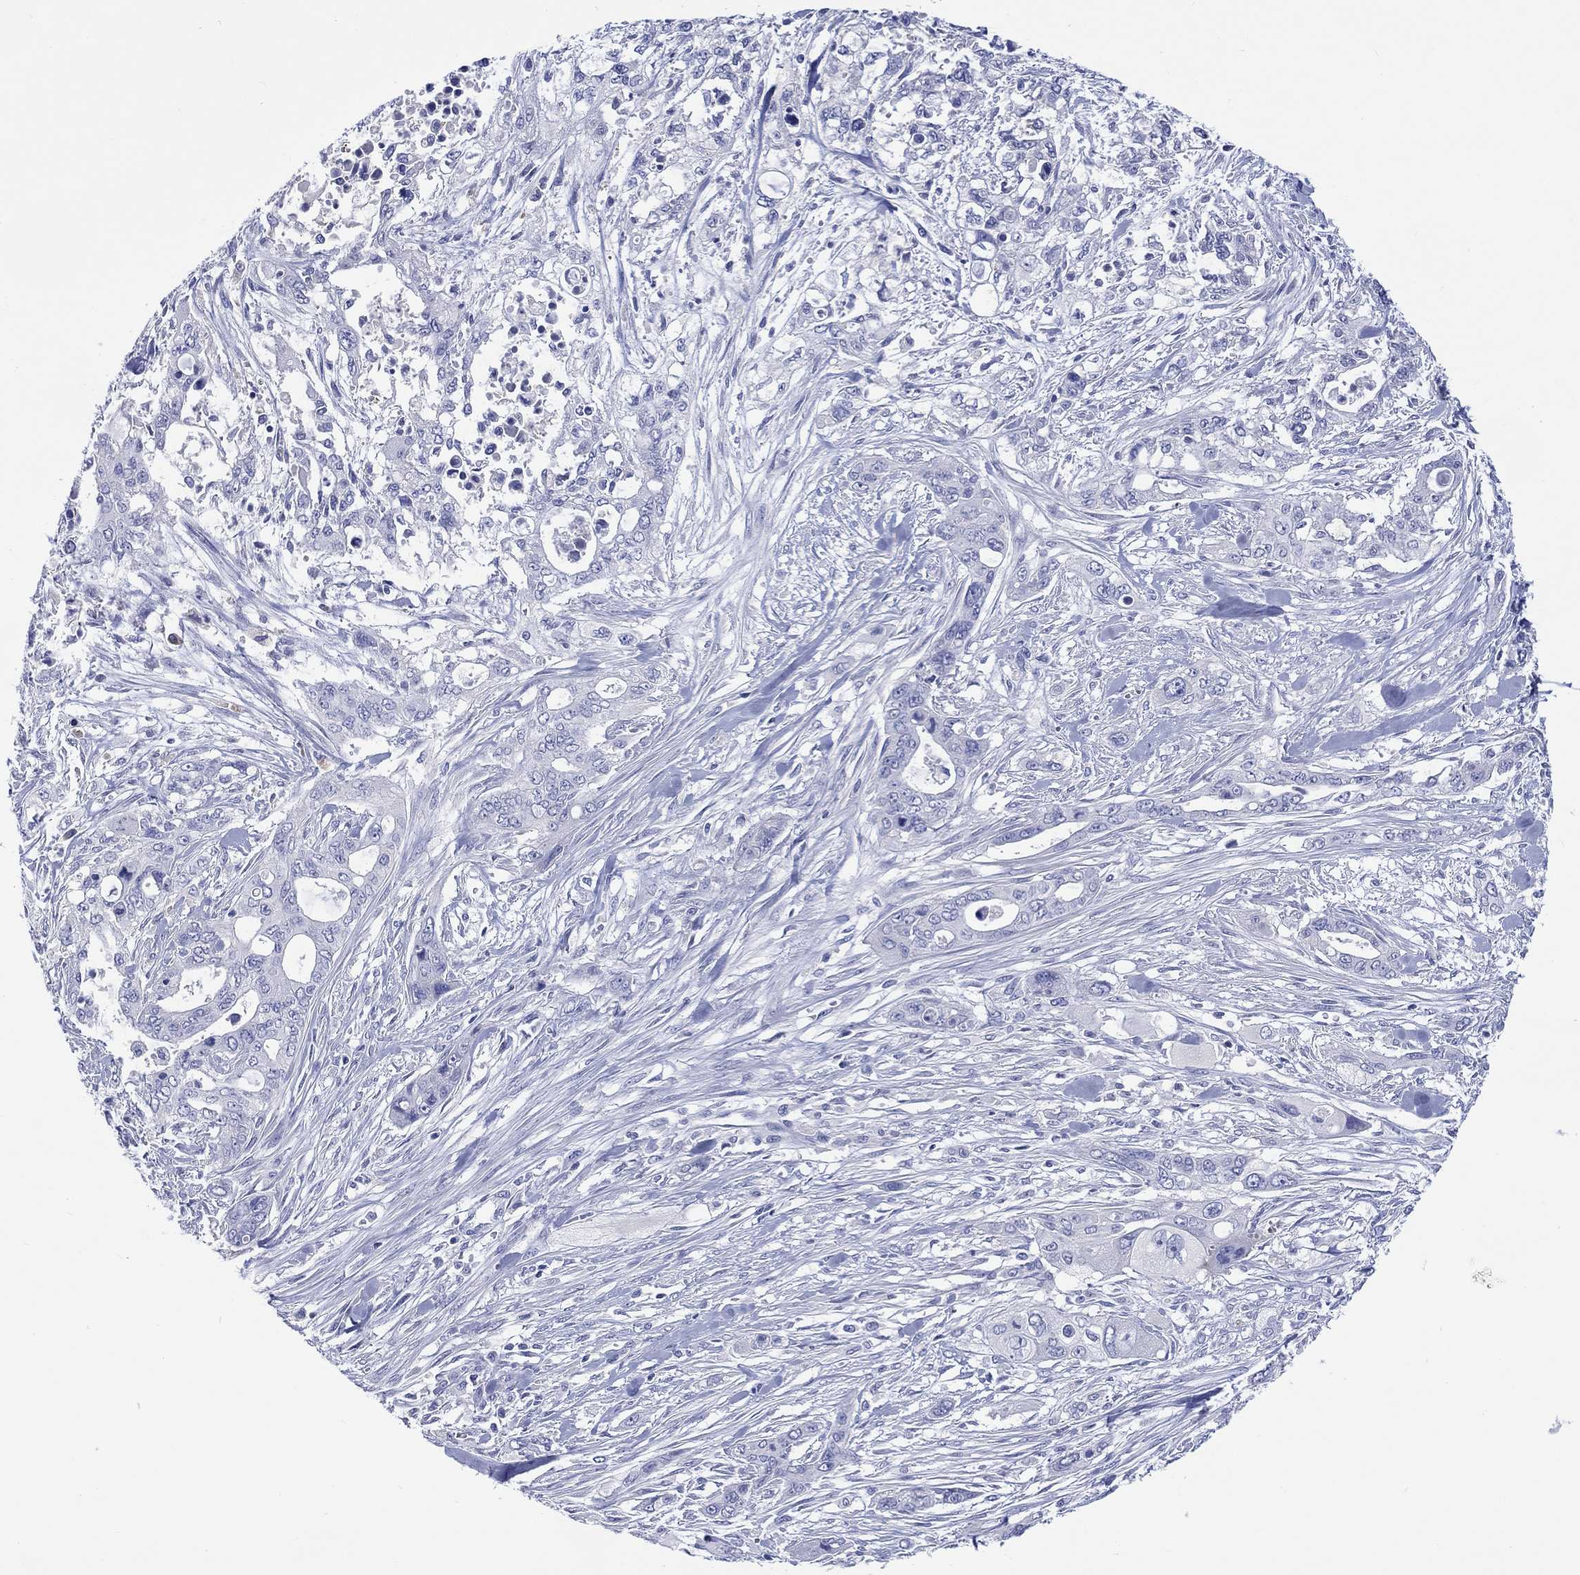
{"staining": {"intensity": "negative", "quantity": "none", "location": "none"}, "tissue": "pancreatic cancer", "cell_type": "Tumor cells", "image_type": "cancer", "snomed": [{"axis": "morphology", "description": "Adenocarcinoma, NOS"}, {"axis": "topography", "description": "Pancreas"}], "caption": "There is no significant expression in tumor cells of pancreatic cancer. Nuclei are stained in blue.", "gene": "TOMM20L", "patient": {"sex": "male", "age": 47}}